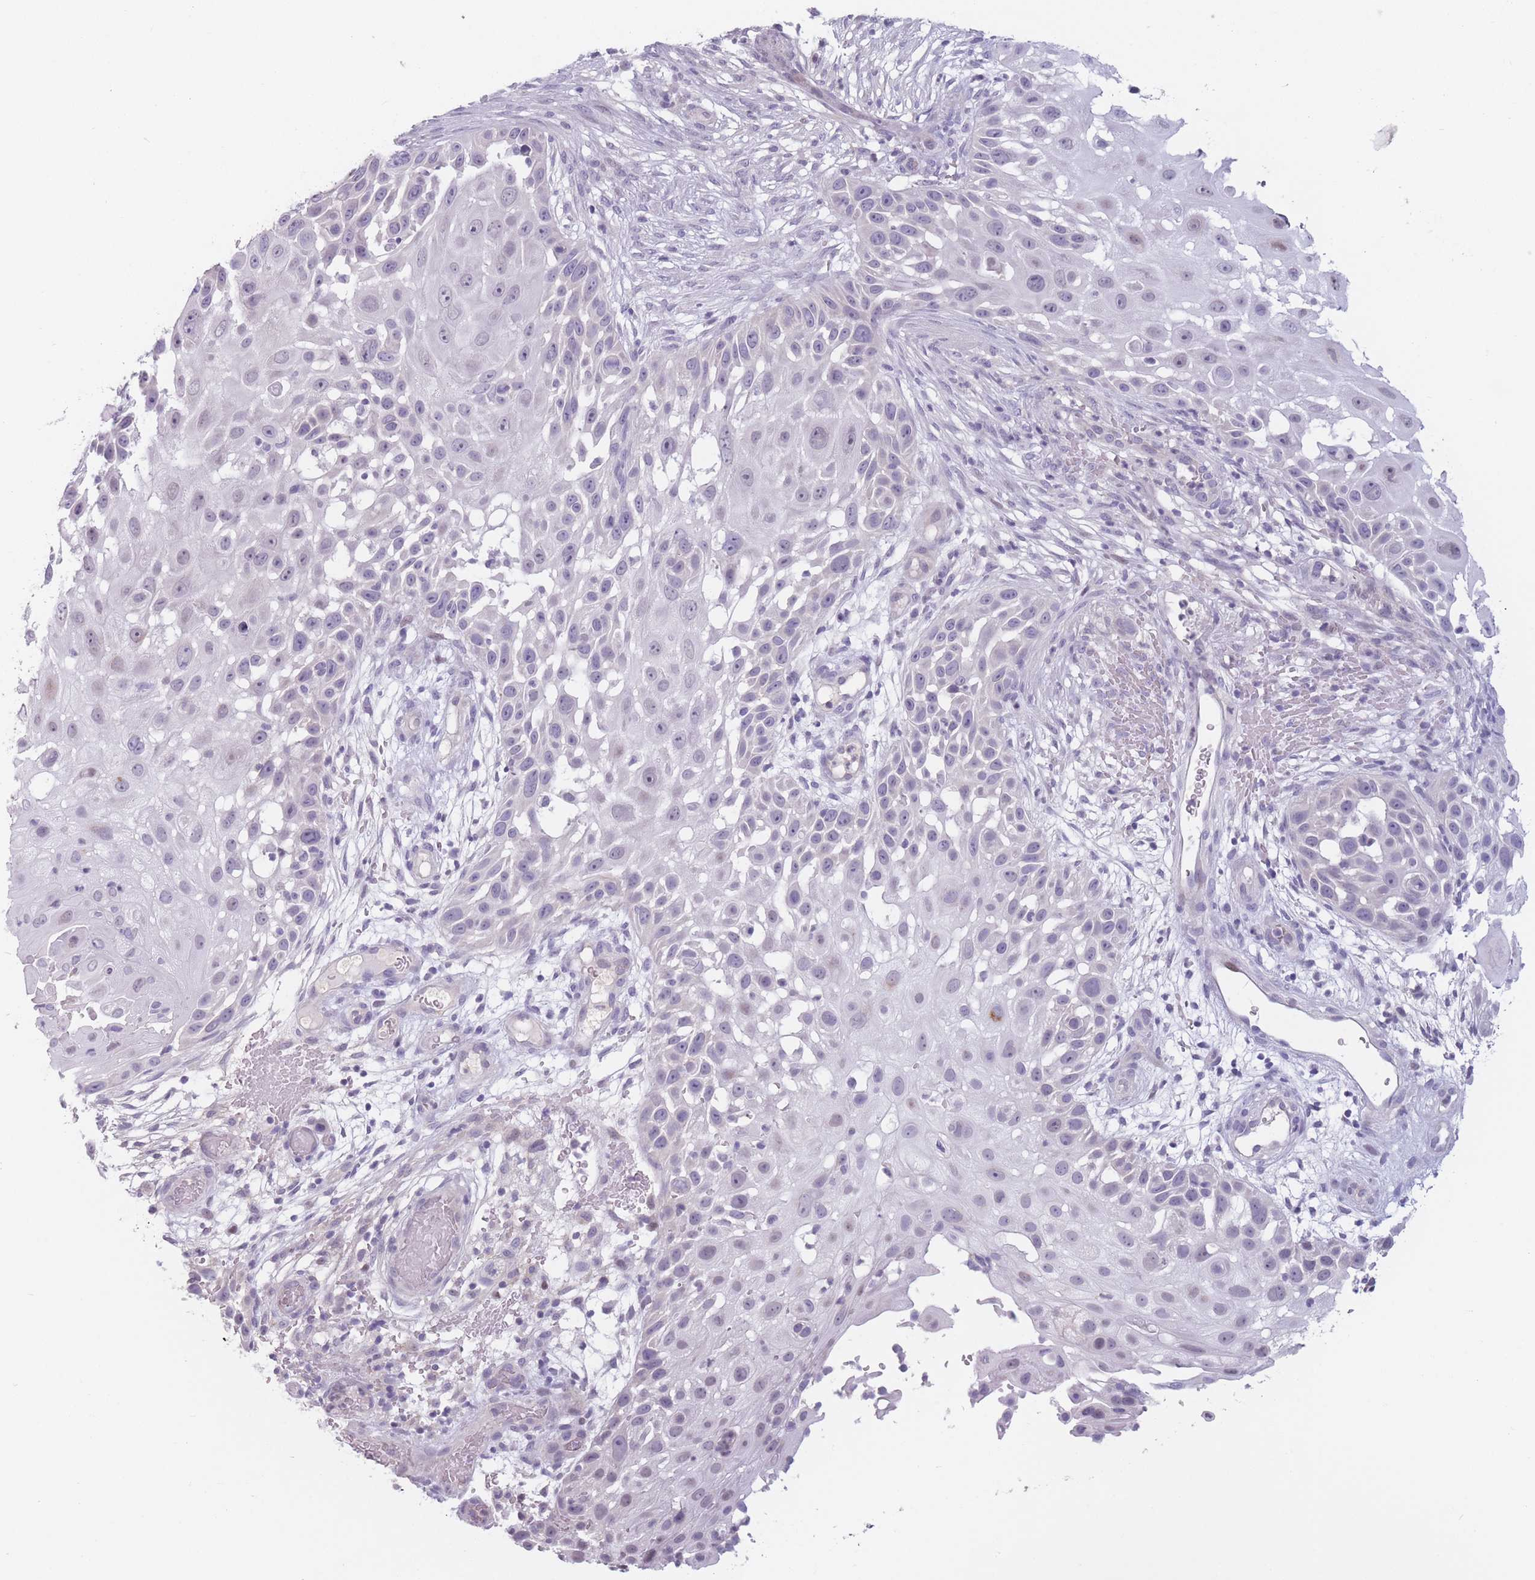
{"staining": {"intensity": "negative", "quantity": "none", "location": "none"}, "tissue": "skin cancer", "cell_type": "Tumor cells", "image_type": "cancer", "snomed": [{"axis": "morphology", "description": "Squamous cell carcinoma, NOS"}, {"axis": "topography", "description": "Skin"}], "caption": "IHC of skin squamous cell carcinoma reveals no staining in tumor cells.", "gene": "ZNF439", "patient": {"sex": "female", "age": 44}}